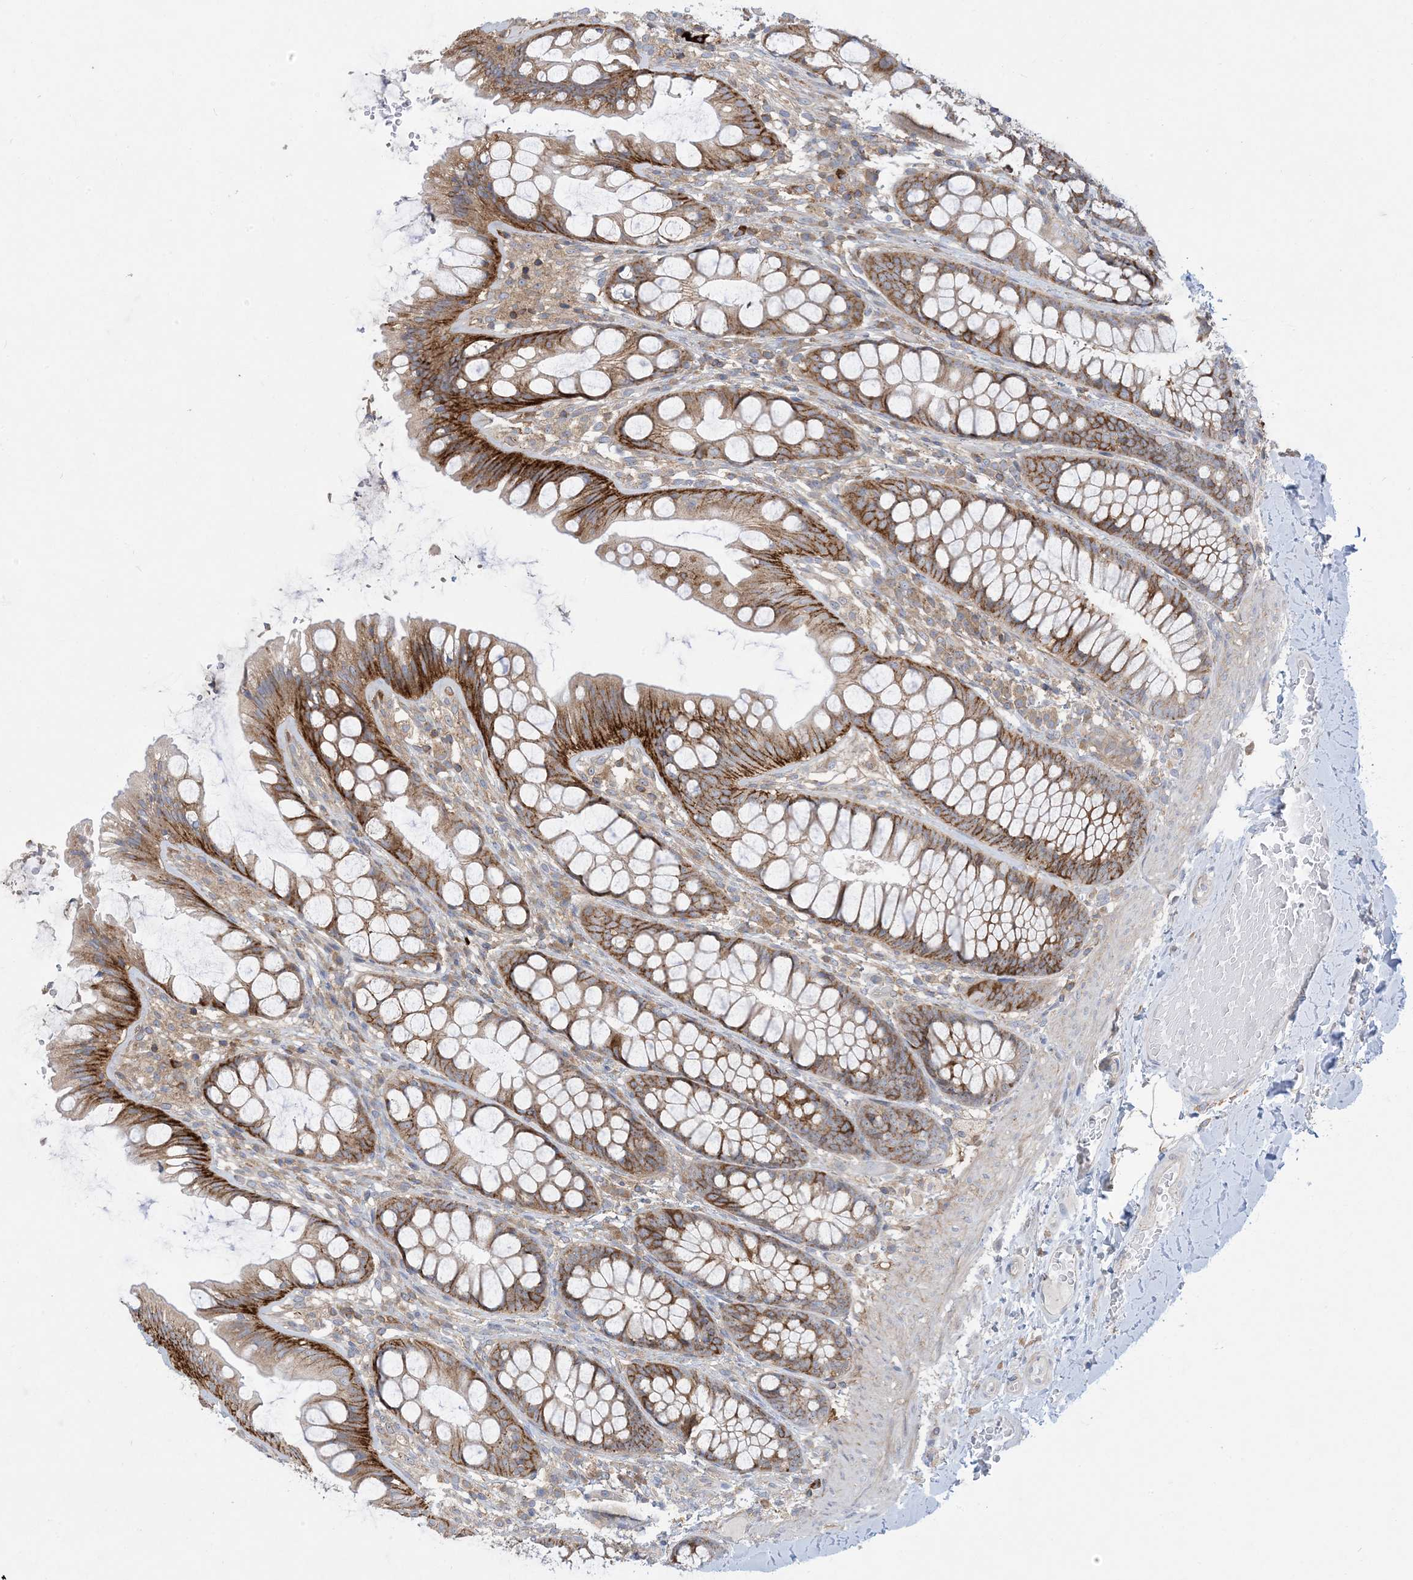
{"staining": {"intensity": "weak", "quantity": ">75%", "location": "cytoplasmic/membranous"}, "tissue": "colon", "cell_type": "Endothelial cells", "image_type": "normal", "snomed": [{"axis": "morphology", "description": "Normal tissue, NOS"}, {"axis": "topography", "description": "Colon"}], "caption": "Brown immunohistochemical staining in unremarkable human colon reveals weak cytoplasmic/membranous staining in approximately >75% of endothelial cells. Immunohistochemistry stains the protein in brown and the nuclei are stained blue.", "gene": "AOC1", "patient": {"sex": "male", "age": 47}}